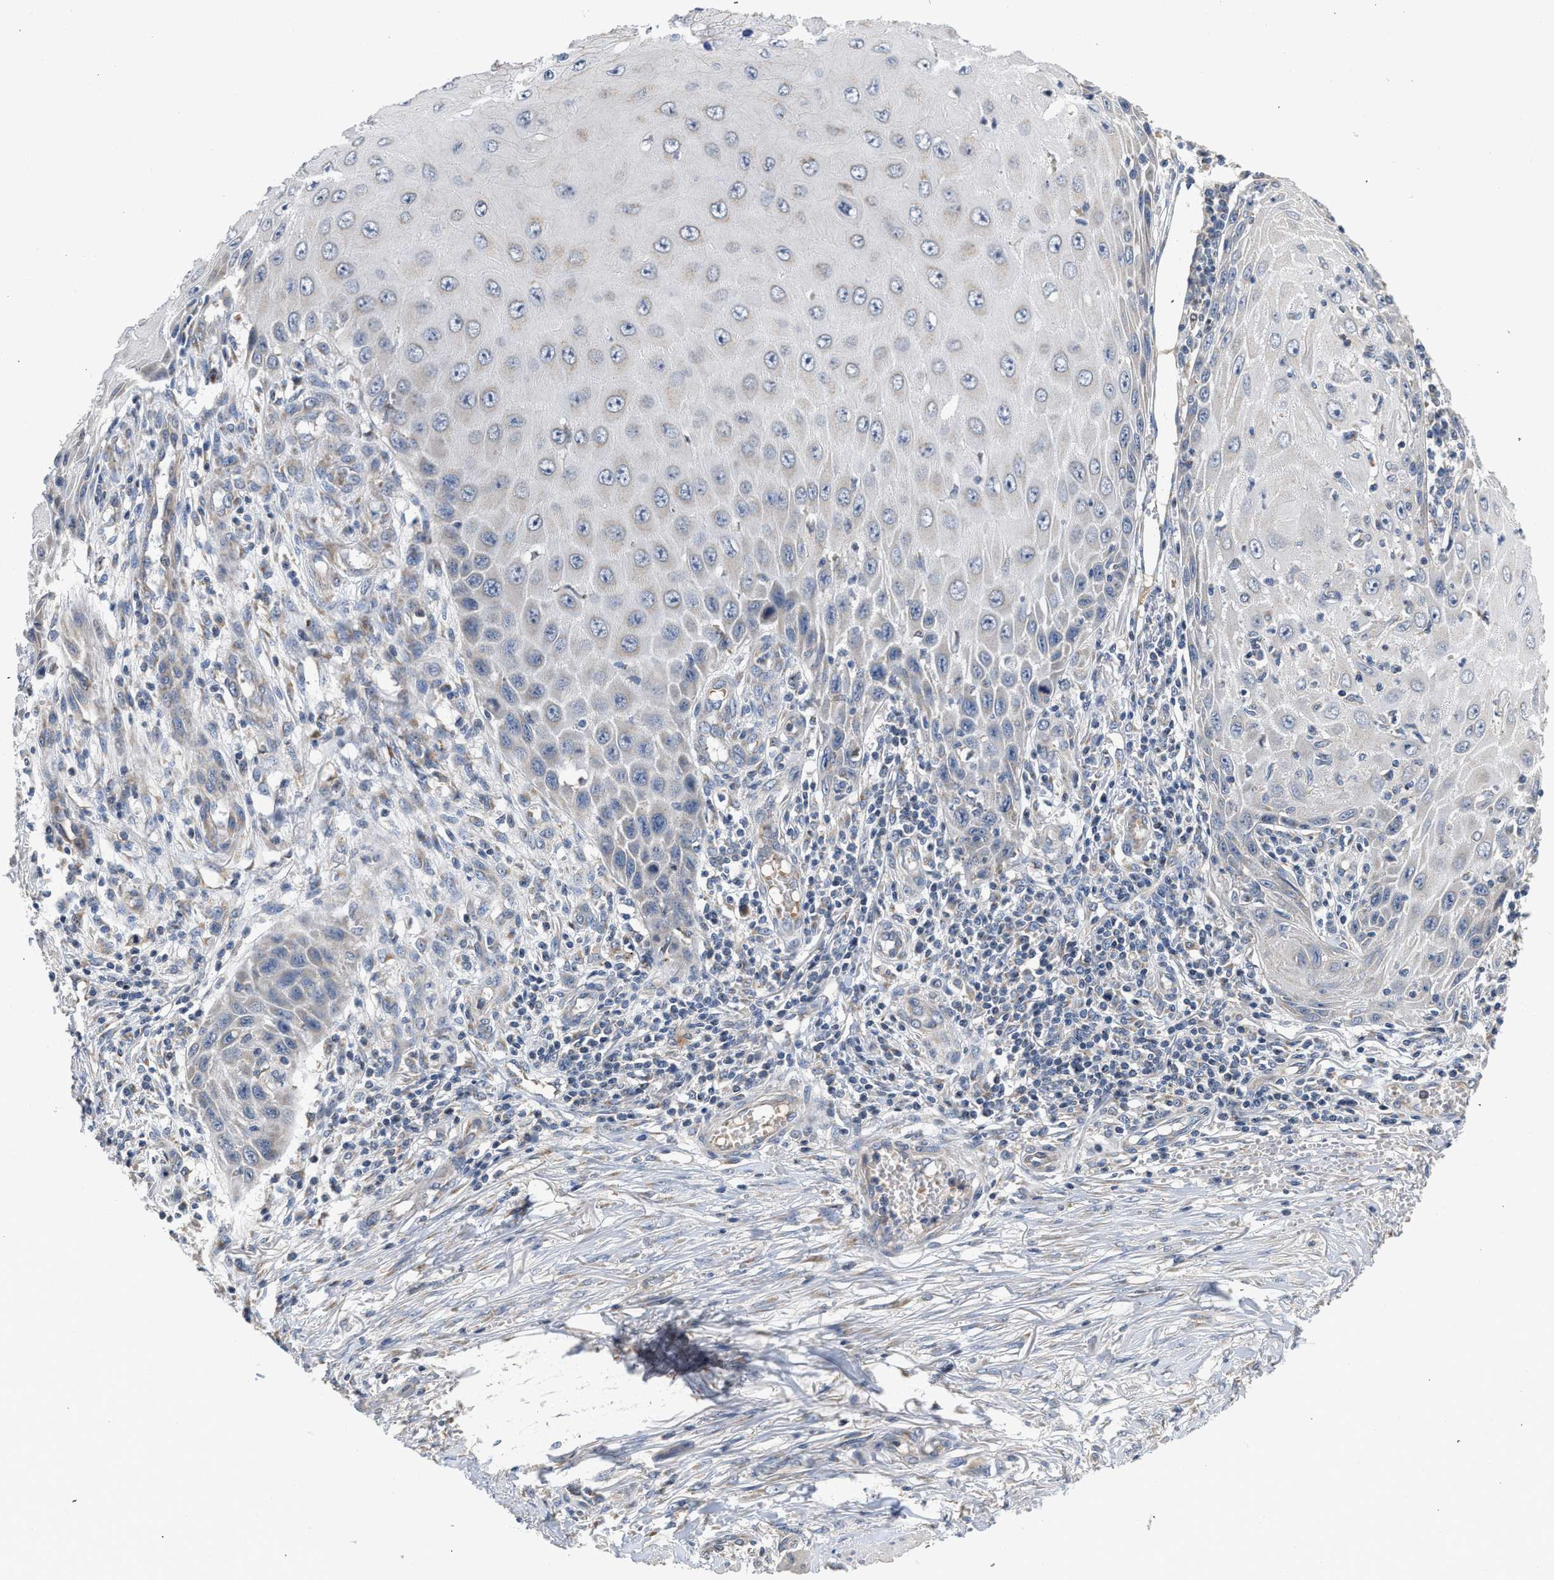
{"staining": {"intensity": "negative", "quantity": "none", "location": "none"}, "tissue": "skin cancer", "cell_type": "Tumor cells", "image_type": "cancer", "snomed": [{"axis": "morphology", "description": "Squamous cell carcinoma, NOS"}, {"axis": "topography", "description": "Skin"}], "caption": "This image is of skin cancer stained with immunohistochemistry (IHC) to label a protein in brown with the nuclei are counter-stained blue. There is no positivity in tumor cells.", "gene": "PIM1", "patient": {"sex": "female", "age": 73}}